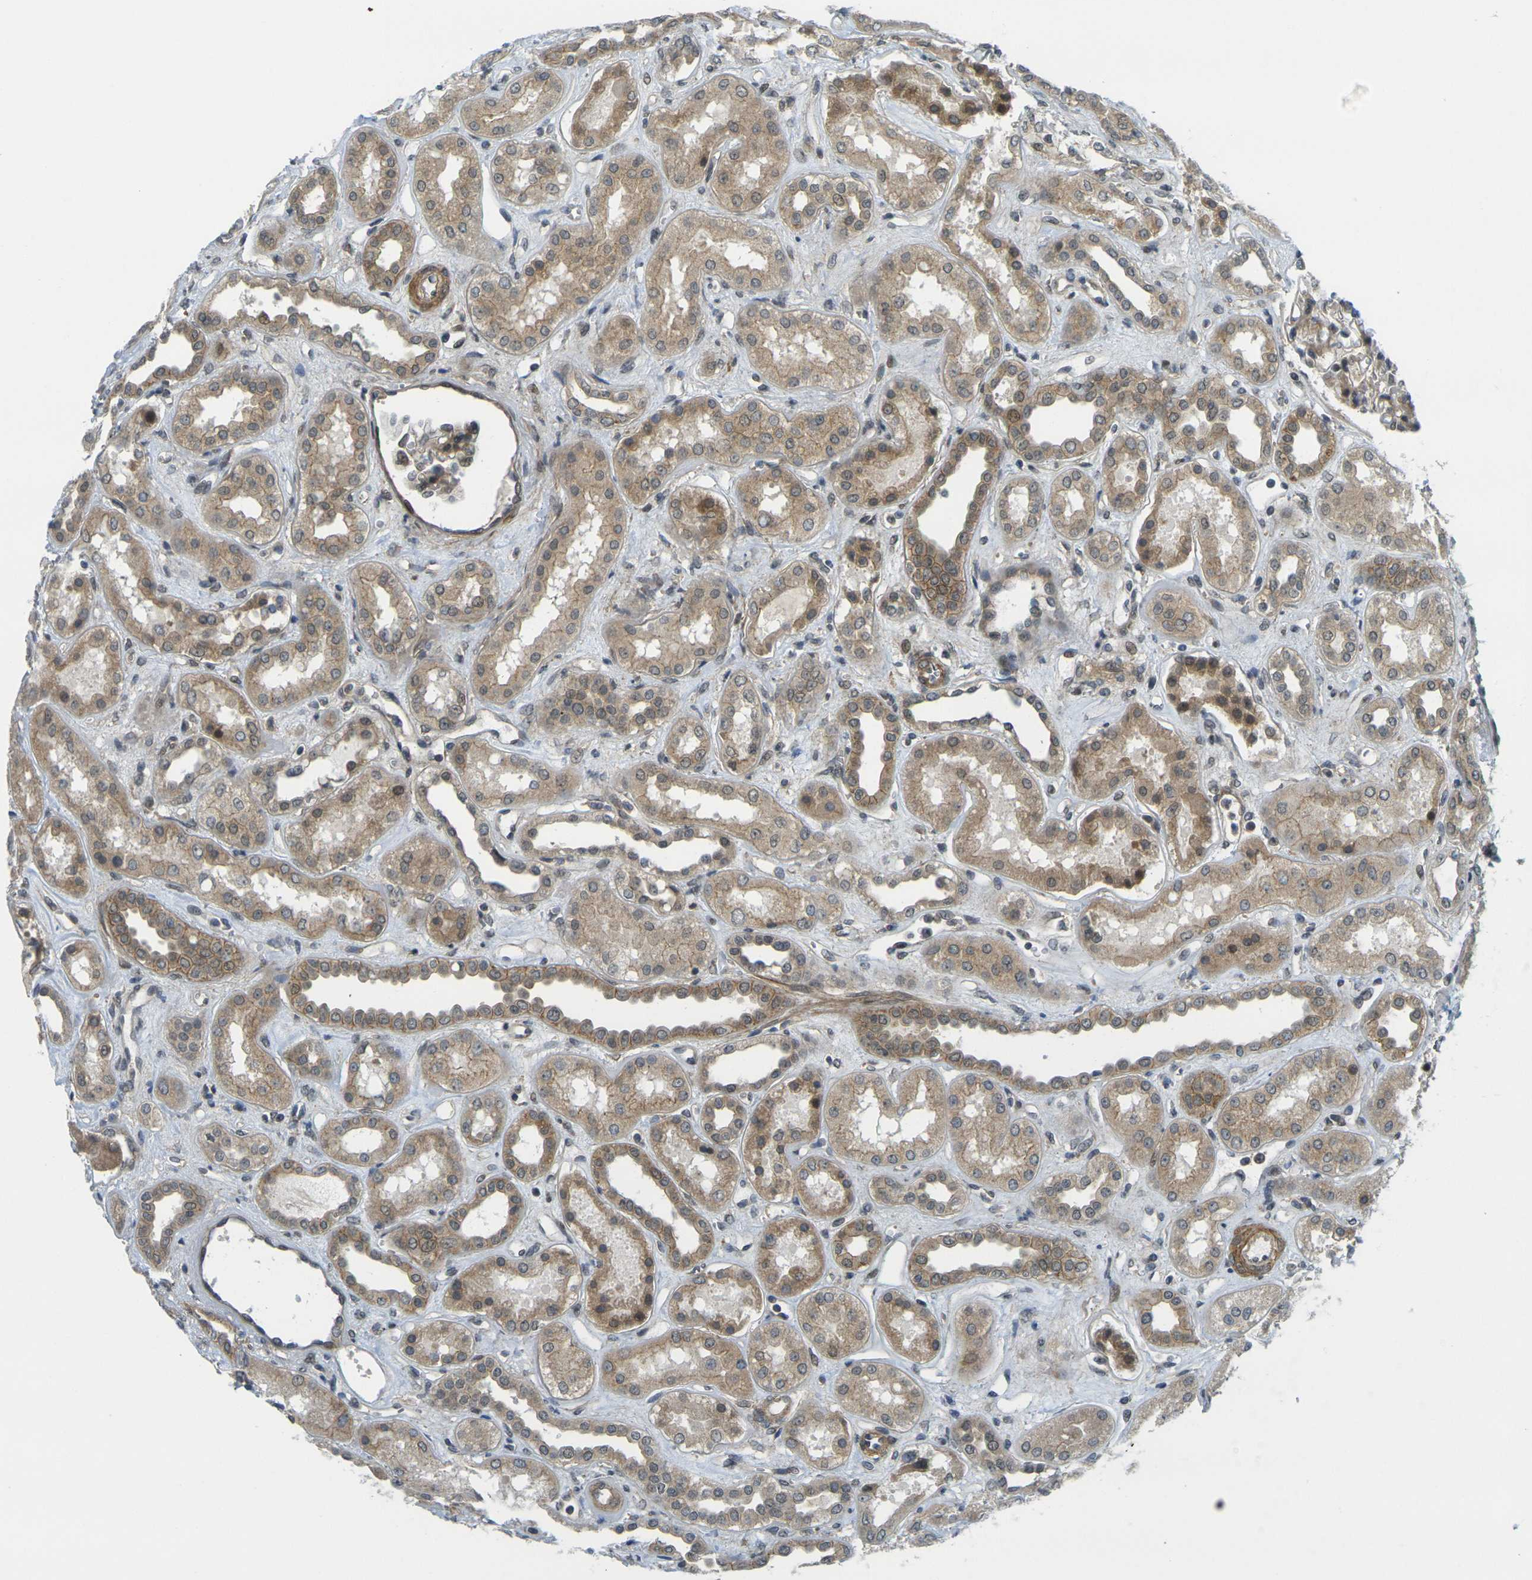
{"staining": {"intensity": "moderate", "quantity": ">75%", "location": "cytoplasmic/membranous"}, "tissue": "kidney", "cell_type": "Cells in glomeruli", "image_type": "normal", "snomed": [{"axis": "morphology", "description": "Normal tissue, NOS"}, {"axis": "topography", "description": "Kidney"}], "caption": "A micrograph of human kidney stained for a protein demonstrates moderate cytoplasmic/membranous brown staining in cells in glomeruli. The protein is stained brown, and the nuclei are stained in blue (DAB (3,3'-diaminobenzidine) IHC with brightfield microscopy, high magnification).", "gene": "KCTD10", "patient": {"sex": "male", "age": 59}}